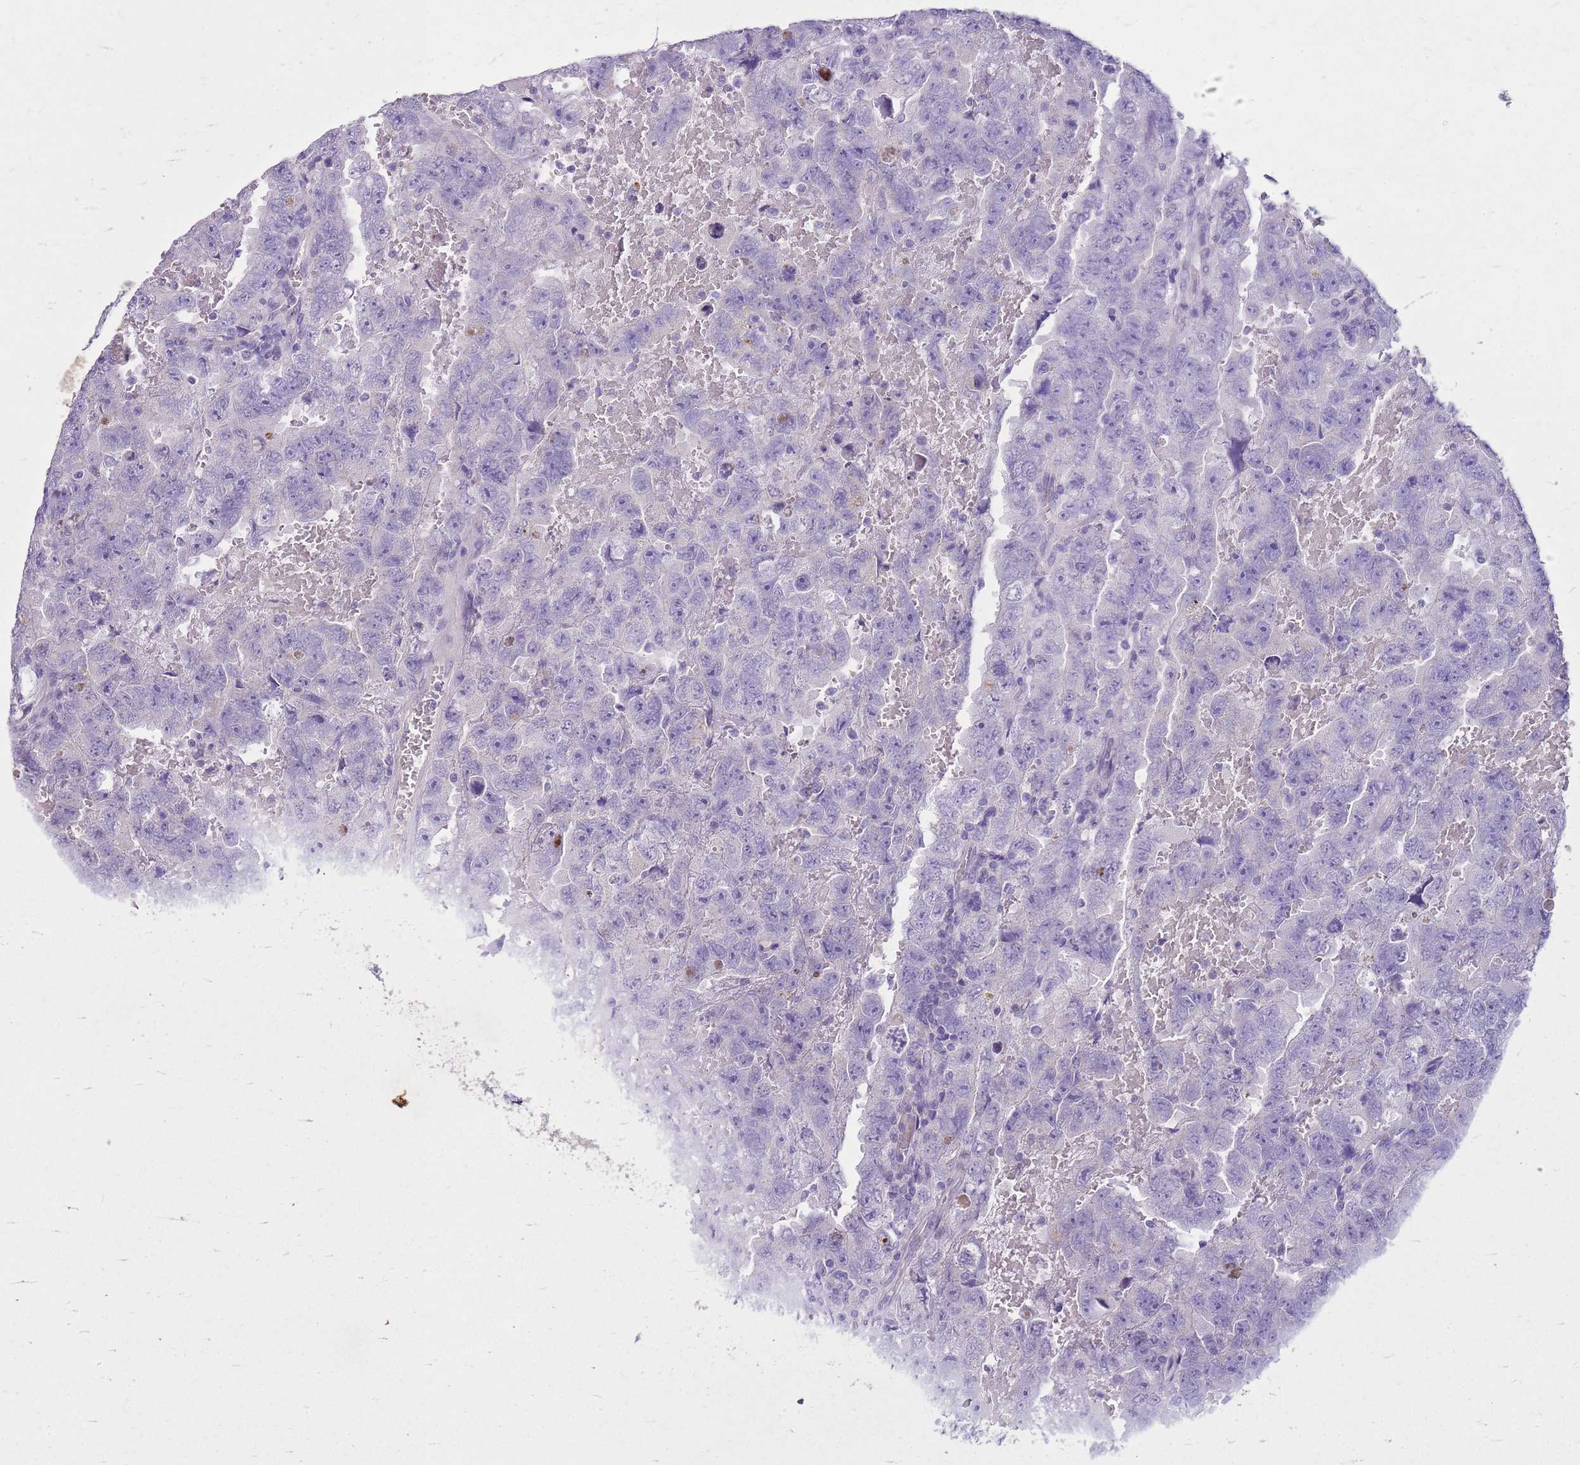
{"staining": {"intensity": "negative", "quantity": "none", "location": "none"}, "tissue": "testis cancer", "cell_type": "Tumor cells", "image_type": "cancer", "snomed": [{"axis": "morphology", "description": "Carcinoma, Embryonal, NOS"}, {"axis": "topography", "description": "Testis"}], "caption": "Tumor cells are negative for brown protein staining in testis cancer (embryonal carcinoma). (Stains: DAB immunohistochemistry (IHC) with hematoxylin counter stain, Microscopy: brightfield microscopy at high magnification).", "gene": "FABP2", "patient": {"sex": "male", "age": 45}}